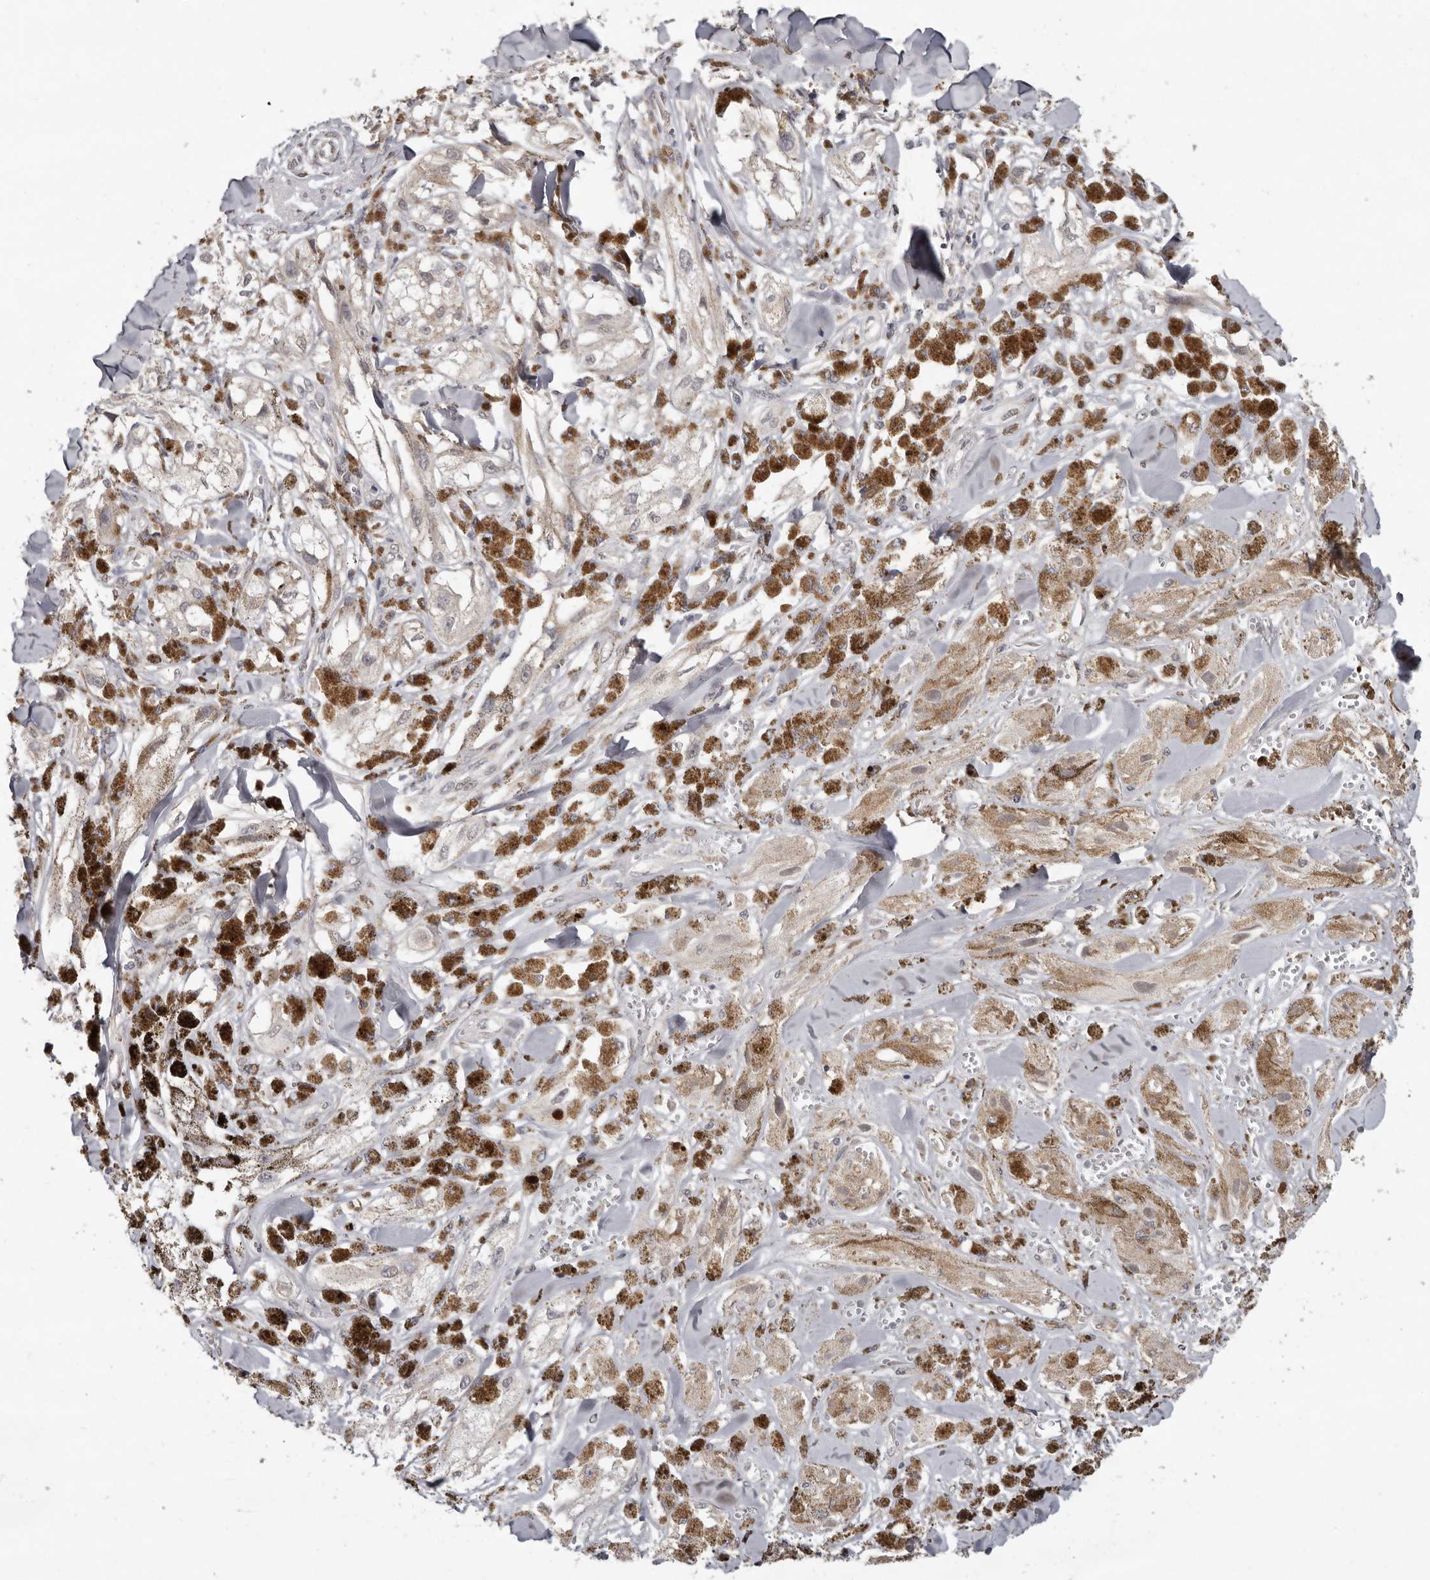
{"staining": {"intensity": "weak", "quantity": ">75%", "location": "cytoplasmic/membranous"}, "tissue": "melanoma", "cell_type": "Tumor cells", "image_type": "cancer", "snomed": [{"axis": "morphology", "description": "Malignant melanoma, NOS"}, {"axis": "topography", "description": "Skin"}], "caption": "Immunohistochemistry (IHC) (DAB) staining of melanoma shows weak cytoplasmic/membranous protein expression in approximately >75% of tumor cells. (Brightfield microscopy of DAB IHC at high magnification).", "gene": "LINGO2", "patient": {"sex": "male", "age": 88}}